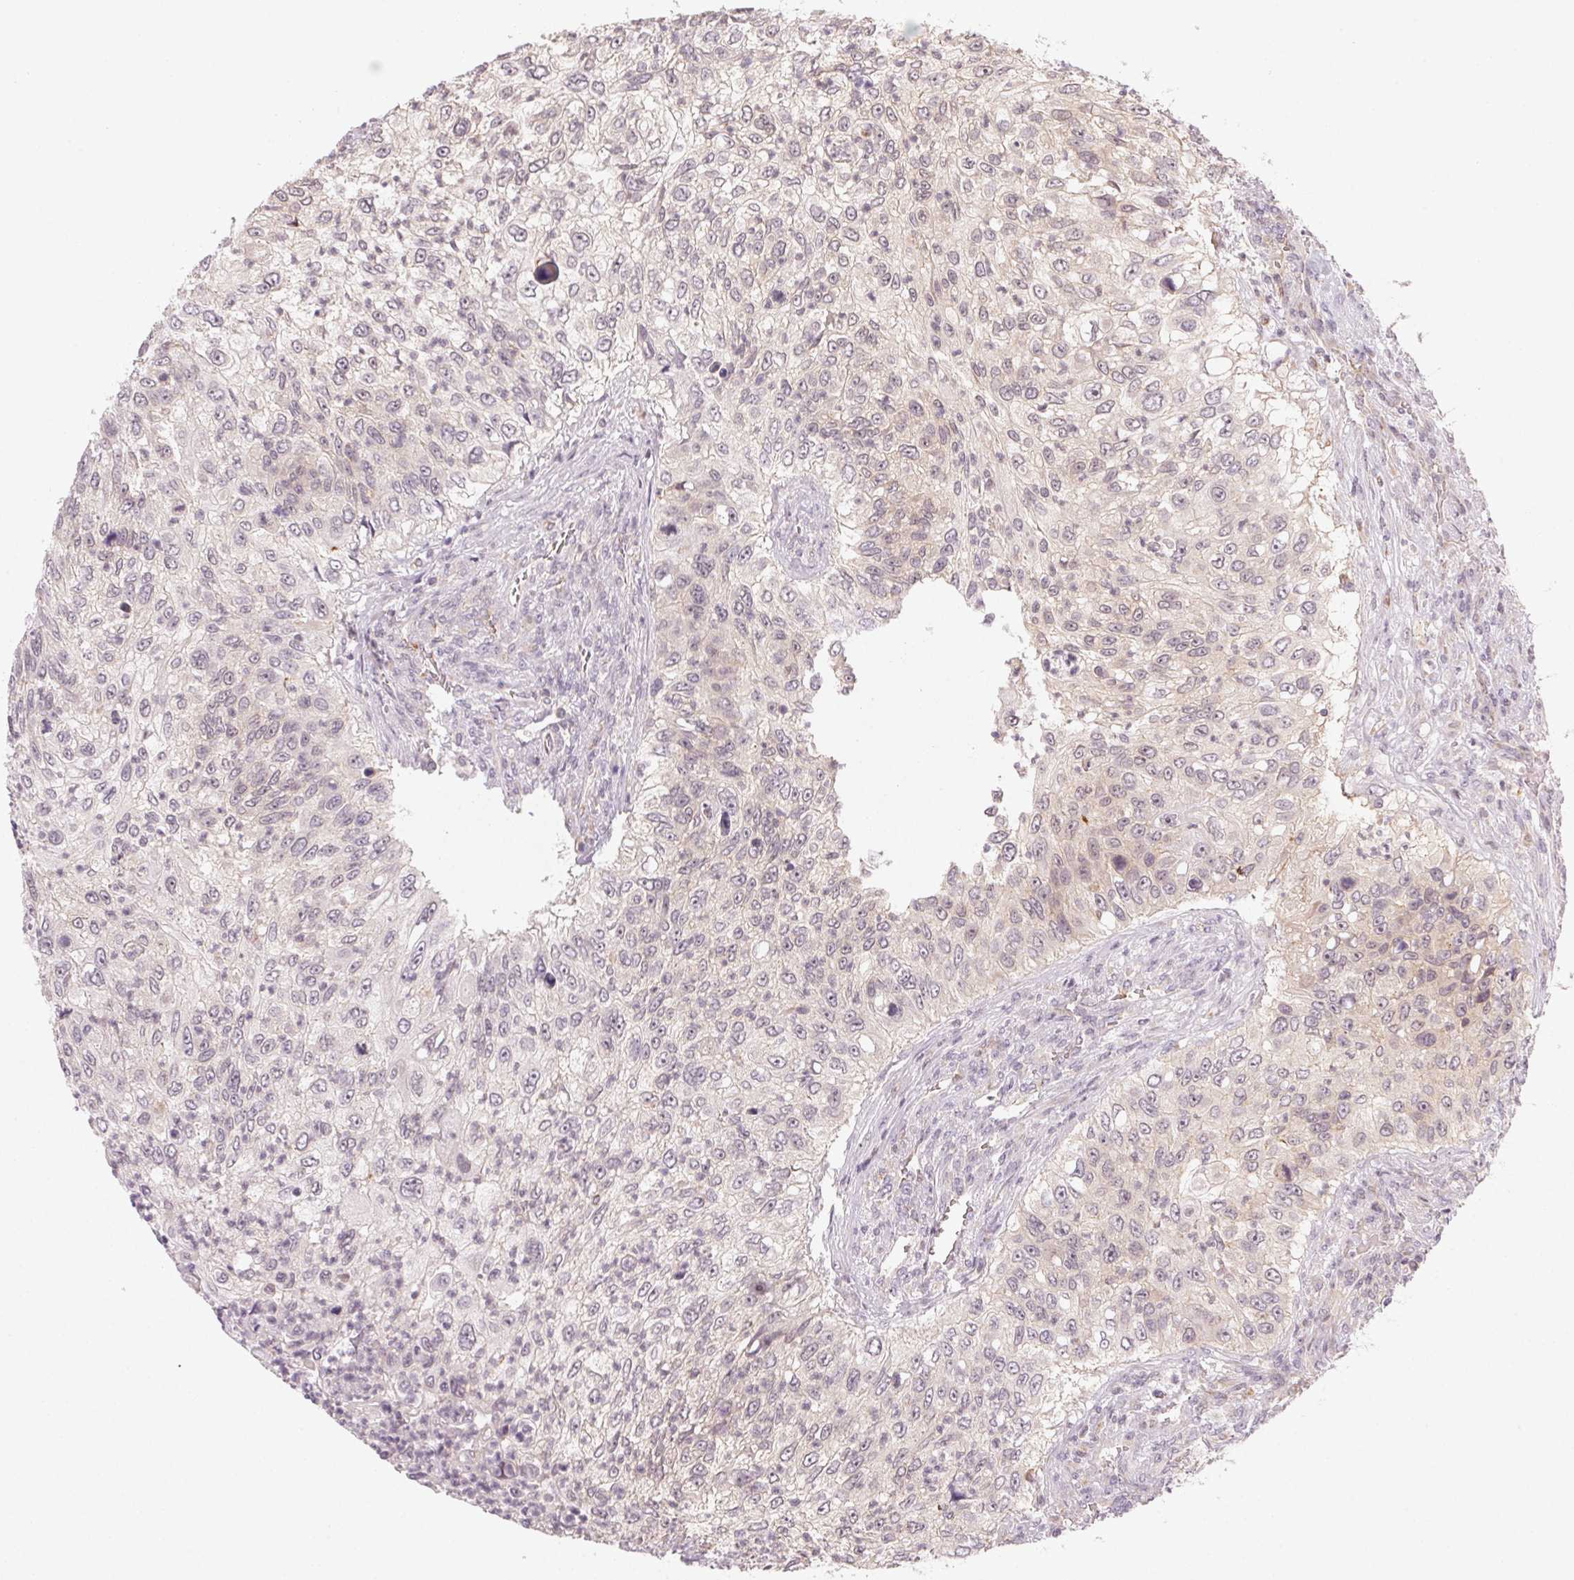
{"staining": {"intensity": "negative", "quantity": "none", "location": "none"}, "tissue": "urothelial cancer", "cell_type": "Tumor cells", "image_type": "cancer", "snomed": [{"axis": "morphology", "description": "Urothelial carcinoma, High grade"}, {"axis": "topography", "description": "Urinary bladder"}], "caption": "High magnification brightfield microscopy of high-grade urothelial carcinoma stained with DAB (3,3'-diaminobenzidine) (brown) and counterstained with hematoxylin (blue): tumor cells show no significant staining.", "gene": "NCOA4", "patient": {"sex": "female", "age": 60}}